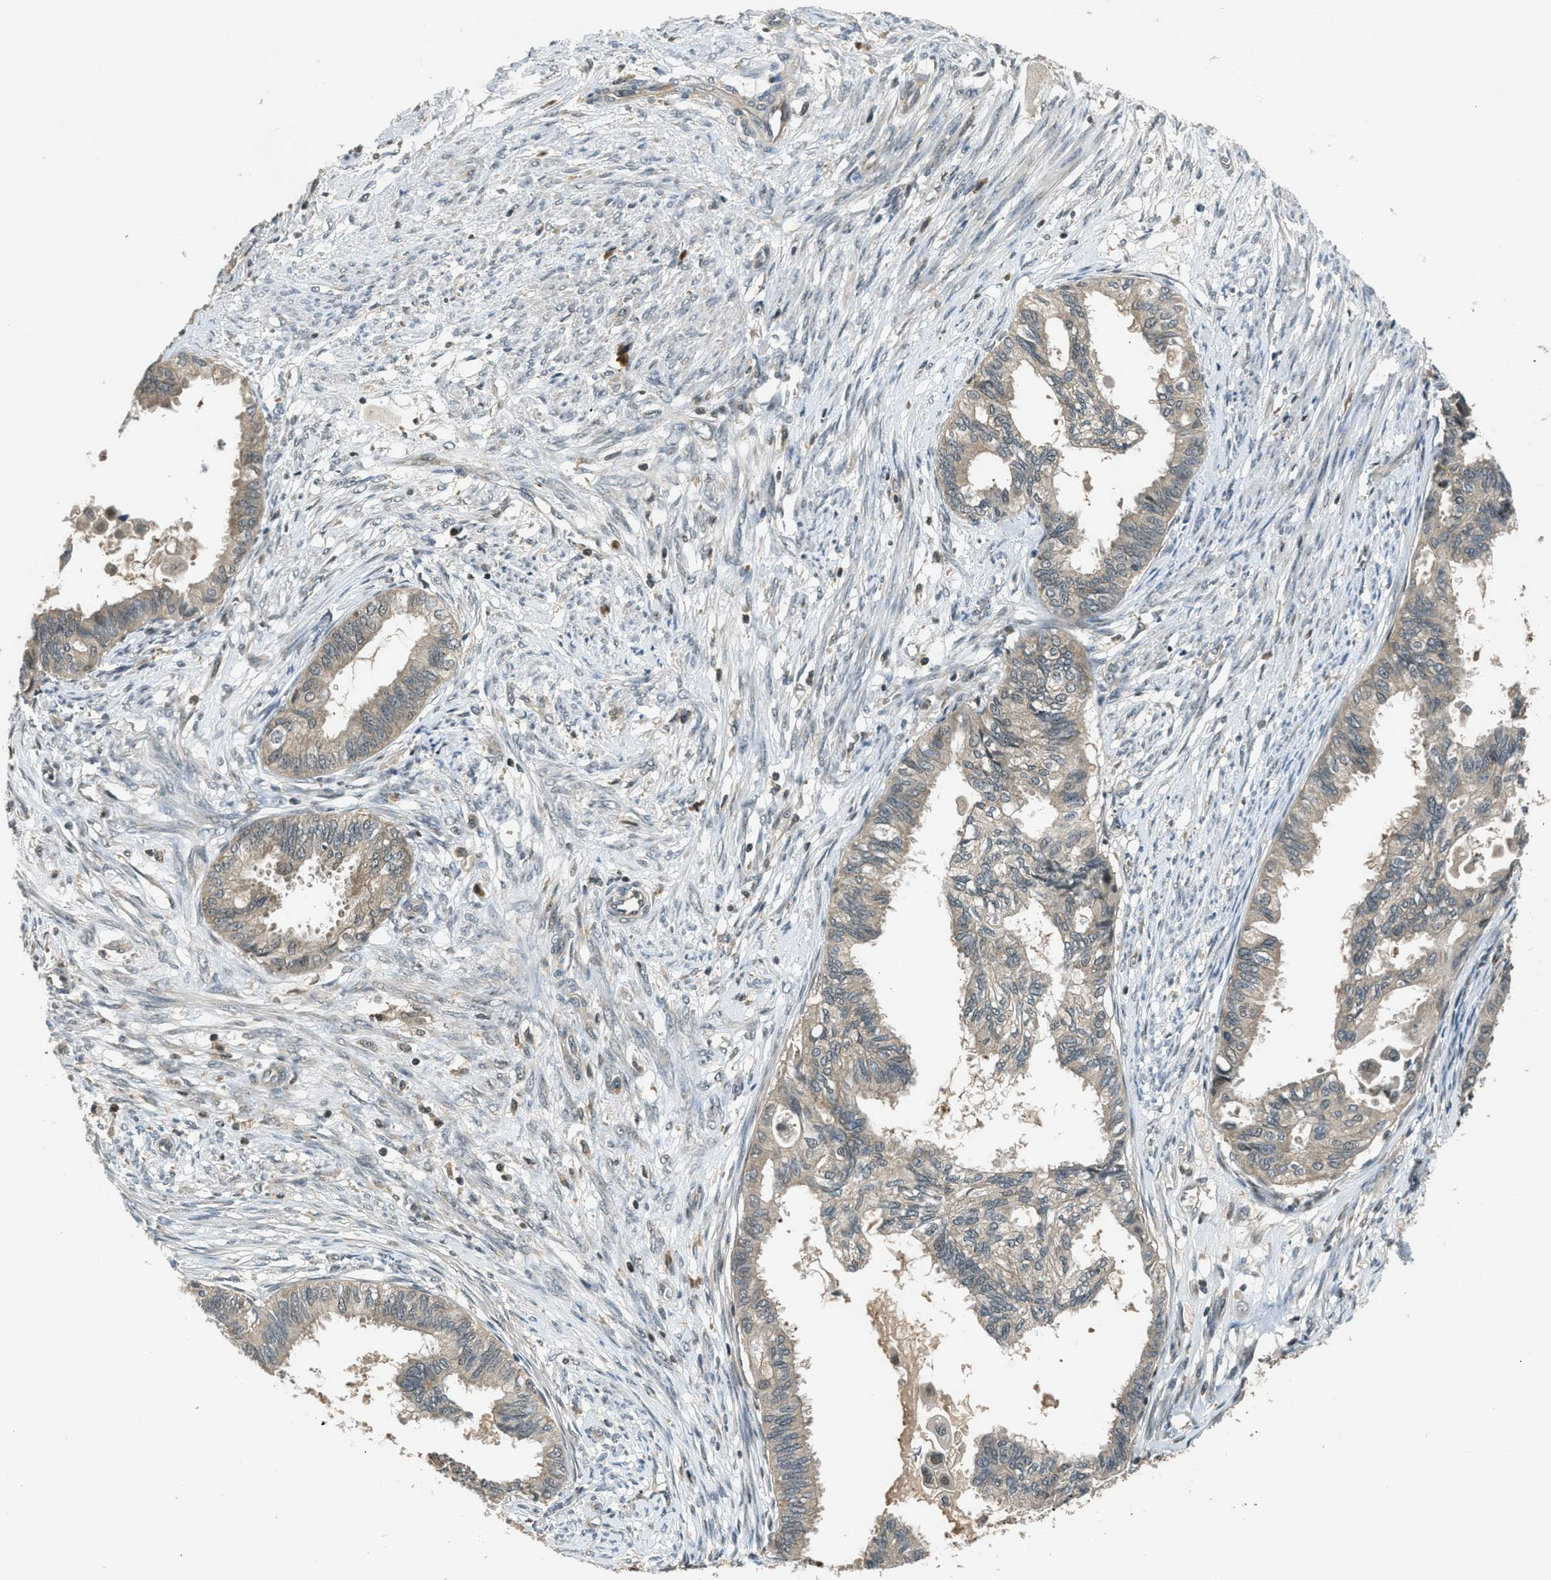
{"staining": {"intensity": "weak", "quantity": ">75%", "location": "cytoplasmic/membranous"}, "tissue": "cervical cancer", "cell_type": "Tumor cells", "image_type": "cancer", "snomed": [{"axis": "morphology", "description": "Normal tissue, NOS"}, {"axis": "morphology", "description": "Adenocarcinoma, NOS"}, {"axis": "topography", "description": "Cervix"}, {"axis": "topography", "description": "Endometrium"}], "caption": "An image showing weak cytoplasmic/membranous staining in about >75% of tumor cells in cervical cancer (adenocarcinoma), as visualized by brown immunohistochemical staining.", "gene": "DUSP6", "patient": {"sex": "female", "age": 86}}